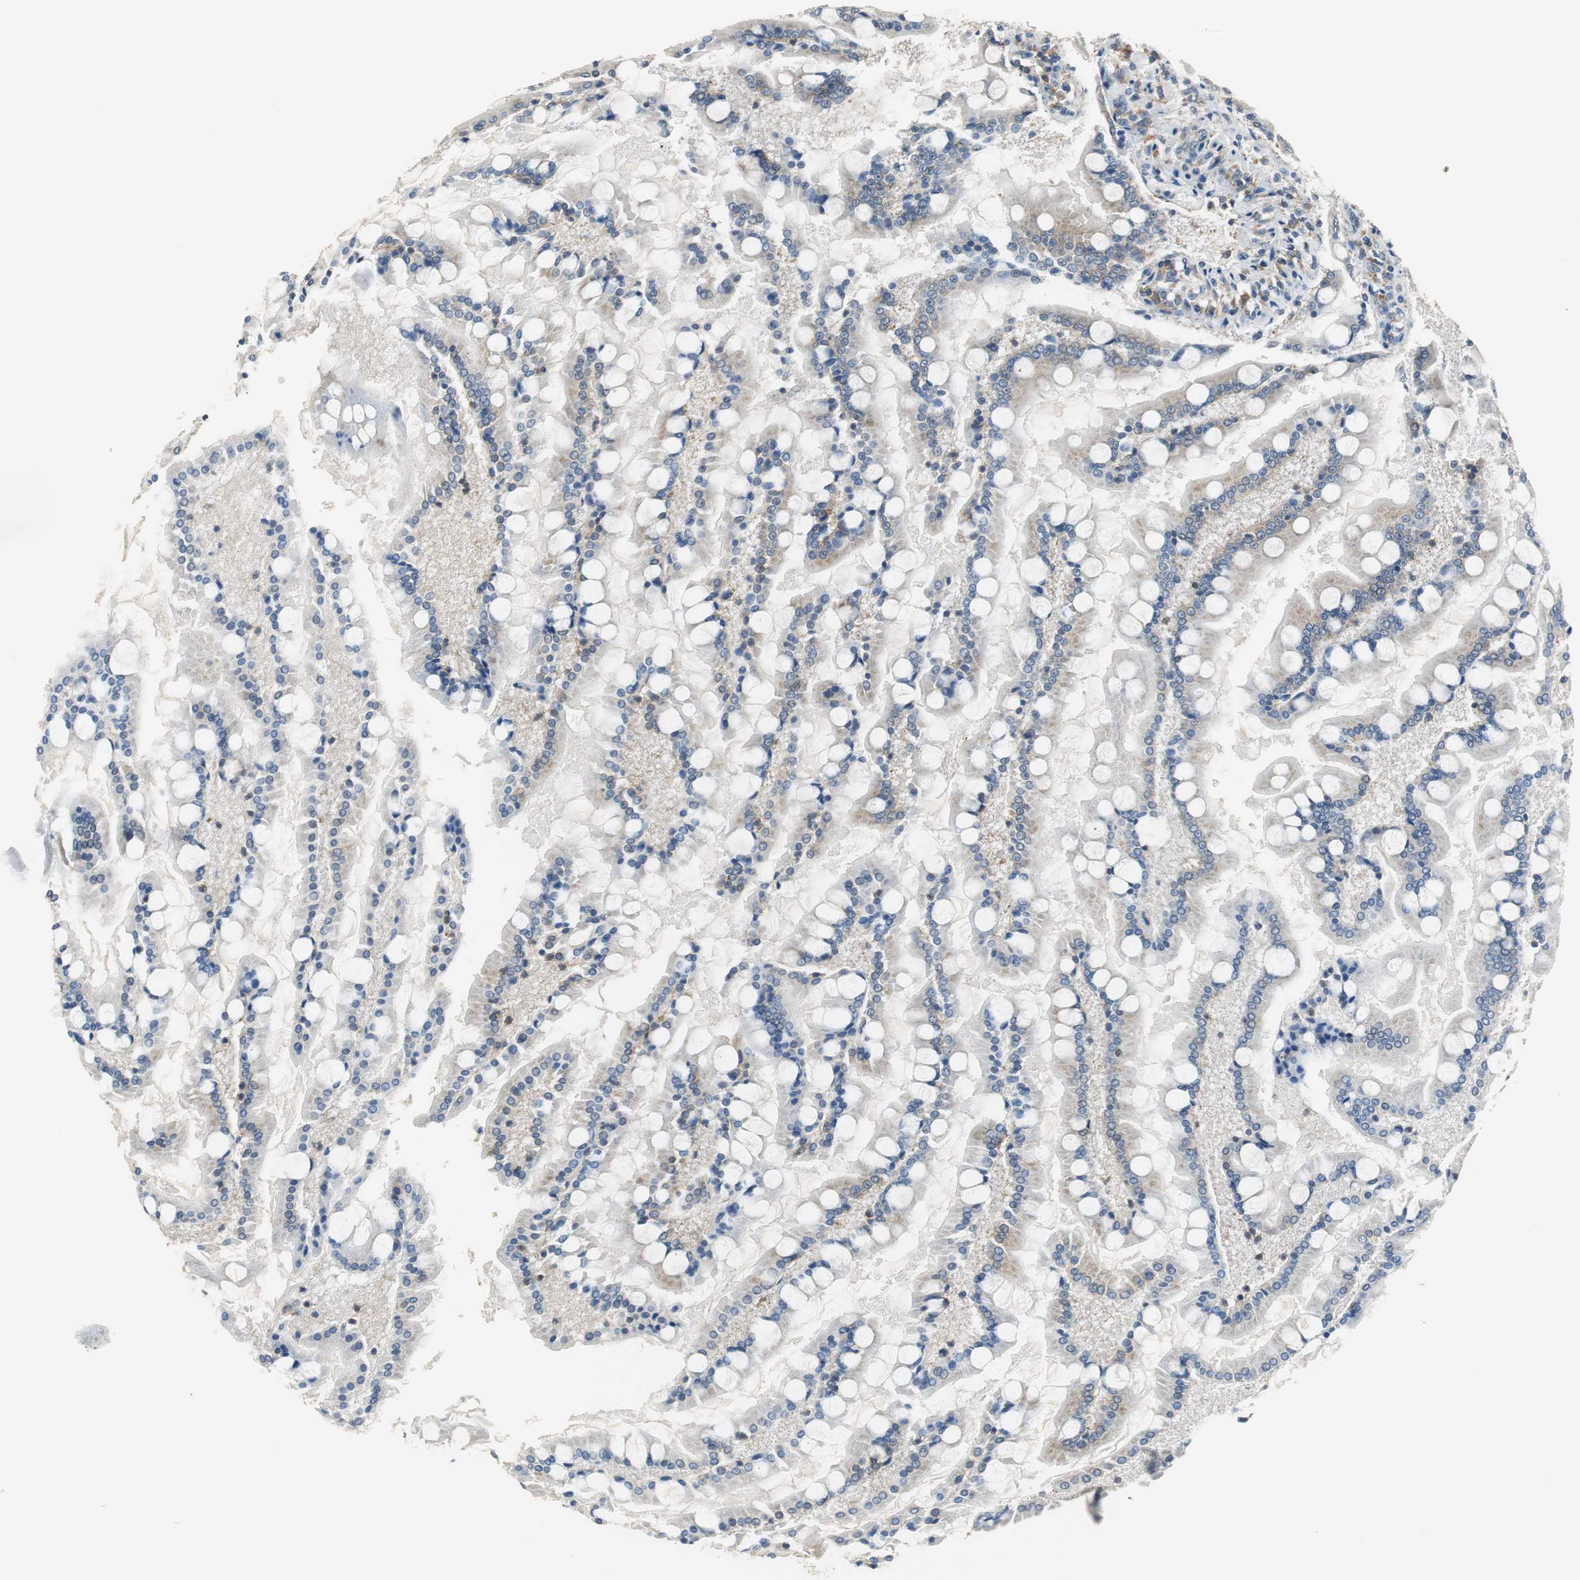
{"staining": {"intensity": "moderate", "quantity": "25%-75%", "location": "cytoplasmic/membranous"}, "tissue": "small intestine", "cell_type": "Glandular cells", "image_type": "normal", "snomed": [{"axis": "morphology", "description": "Normal tissue, NOS"}, {"axis": "topography", "description": "Small intestine"}], "caption": "Immunohistochemical staining of normal human small intestine reveals medium levels of moderate cytoplasmic/membranous staining in about 25%-75% of glandular cells.", "gene": "CNOT3", "patient": {"sex": "male", "age": 41}}